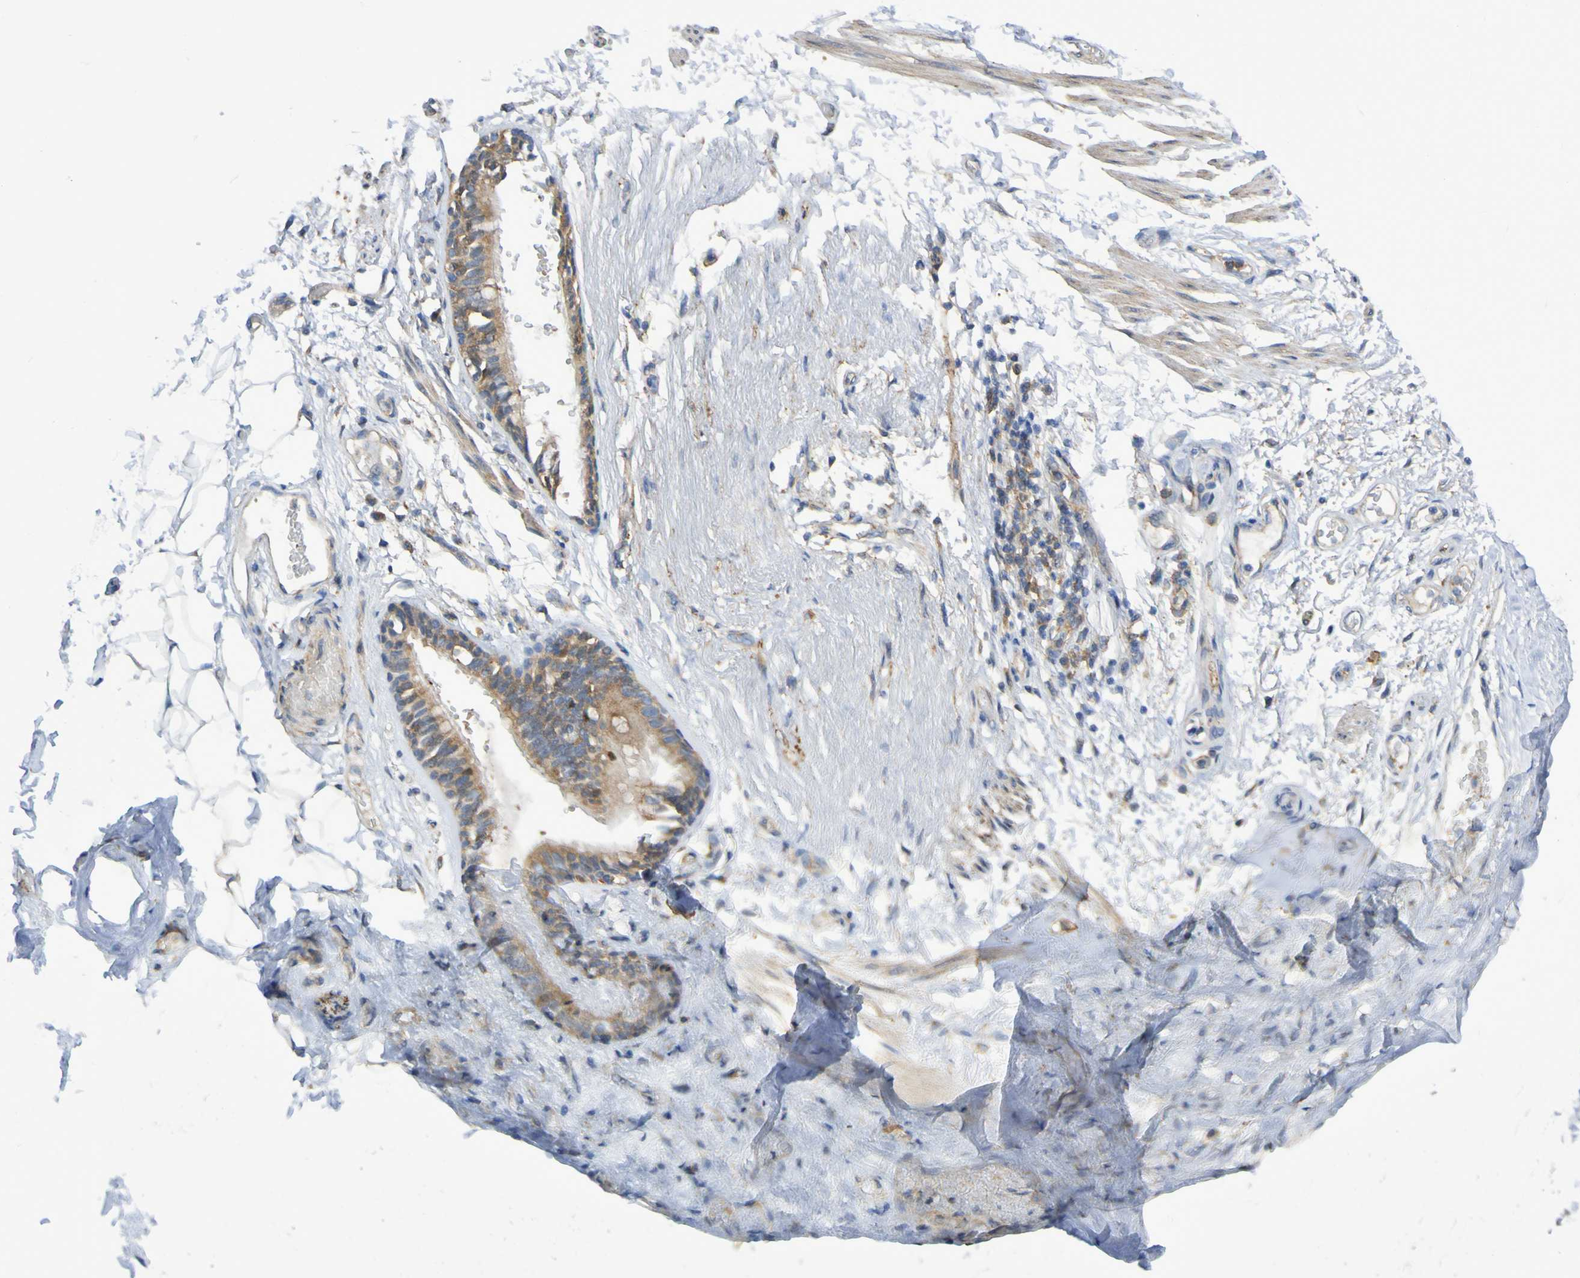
{"staining": {"intensity": "negative", "quantity": "none", "location": "none"}, "tissue": "adipose tissue", "cell_type": "Adipocytes", "image_type": "normal", "snomed": [{"axis": "morphology", "description": "Normal tissue, NOS"}, {"axis": "topography", "description": "Cartilage tissue"}, {"axis": "topography", "description": "Bronchus"}], "caption": "High power microscopy micrograph of an immunohistochemistry (IHC) micrograph of unremarkable adipose tissue, revealing no significant staining in adipocytes.", "gene": "SCRG1", "patient": {"sex": "female", "age": 73}}